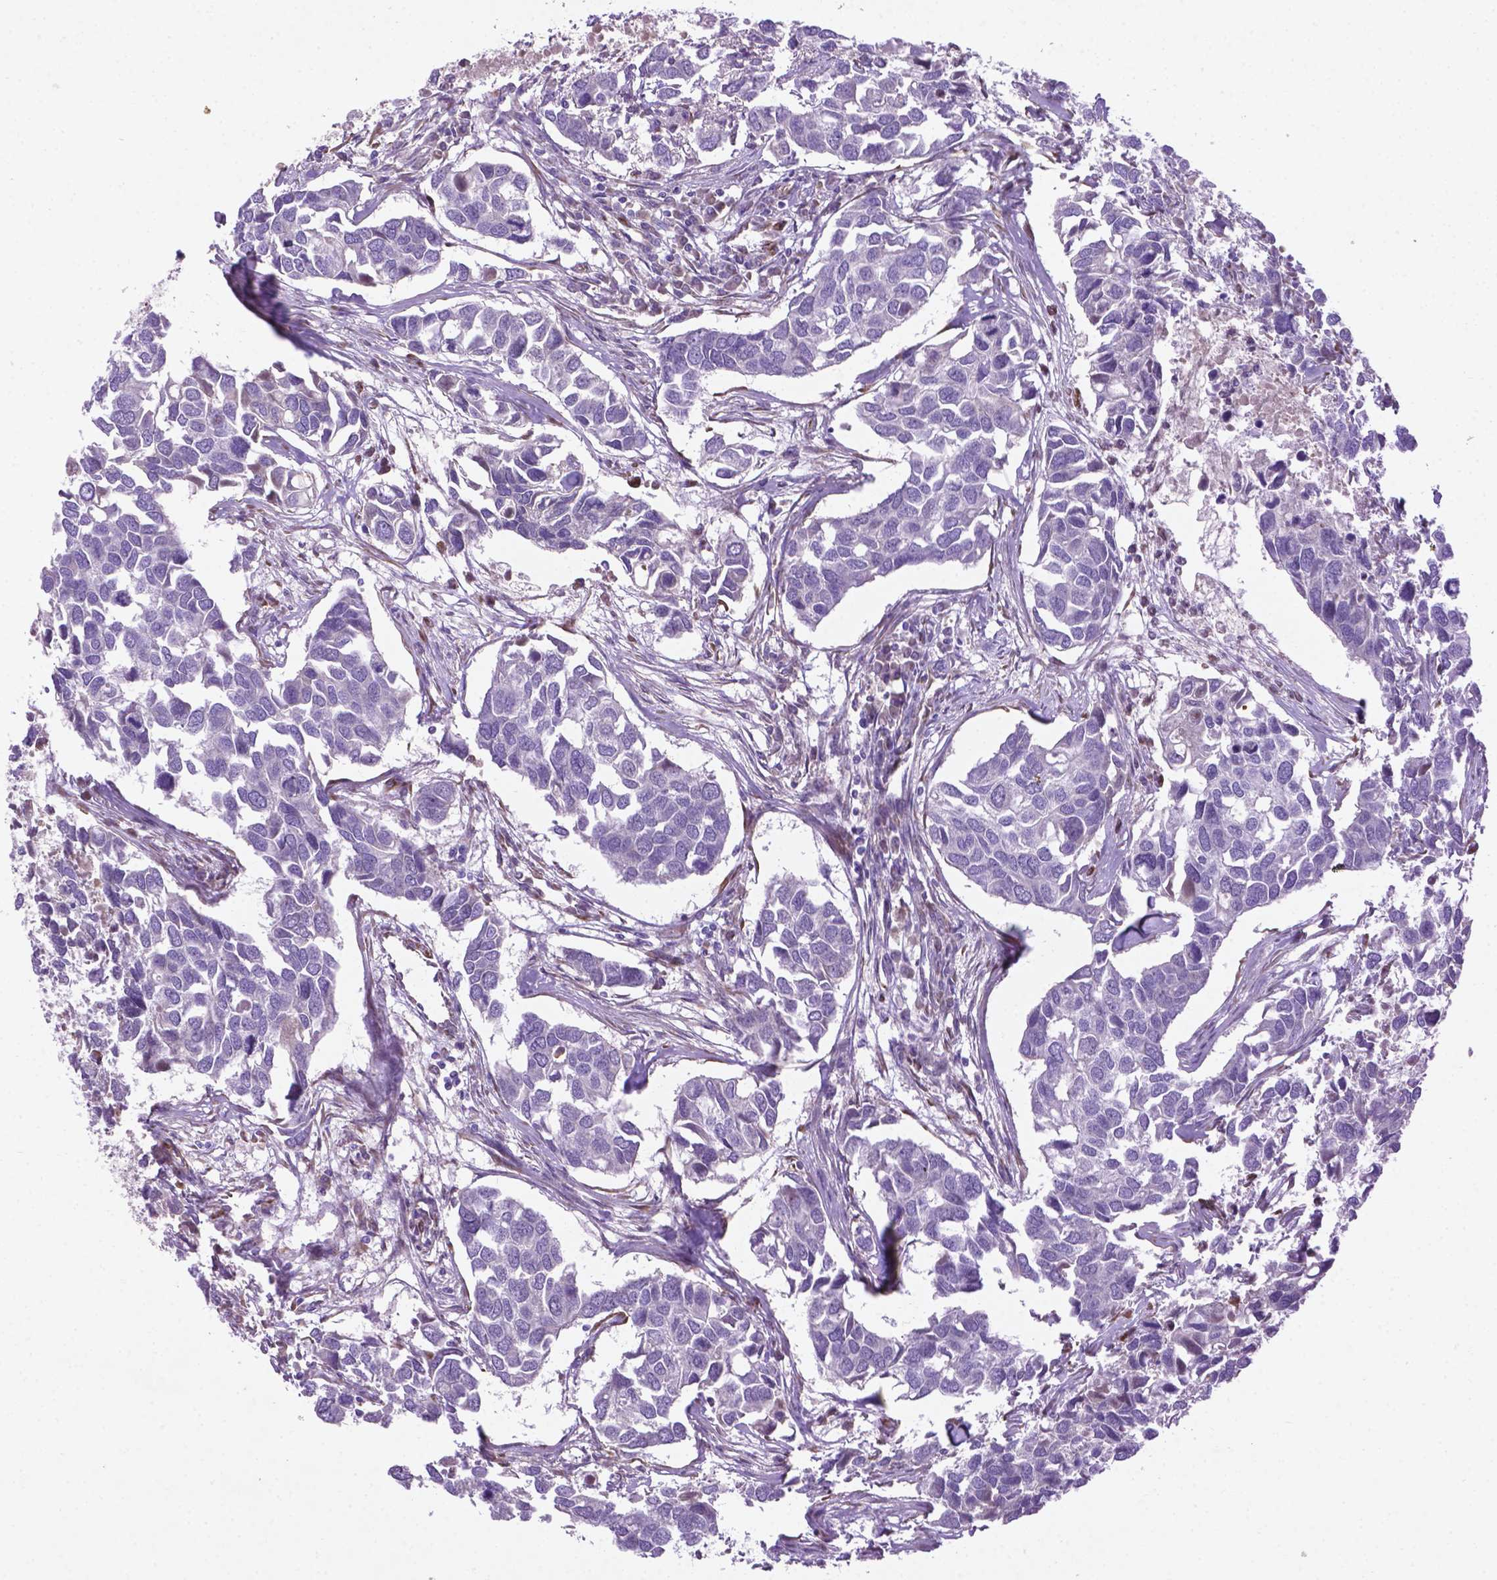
{"staining": {"intensity": "negative", "quantity": "none", "location": "none"}, "tissue": "breast cancer", "cell_type": "Tumor cells", "image_type": "cancer", "snomed": [{"axis": "morphology", "description": "Duct carcinoma"}, {"axis": "topography", "description": "Breast"}], "caption": "The micrograph reveals no staining of tumor cells in breast cancer (invasive ductal carcinoma).", "gene": "CCER2", "patient": {"sex": "female", "age": 83}}